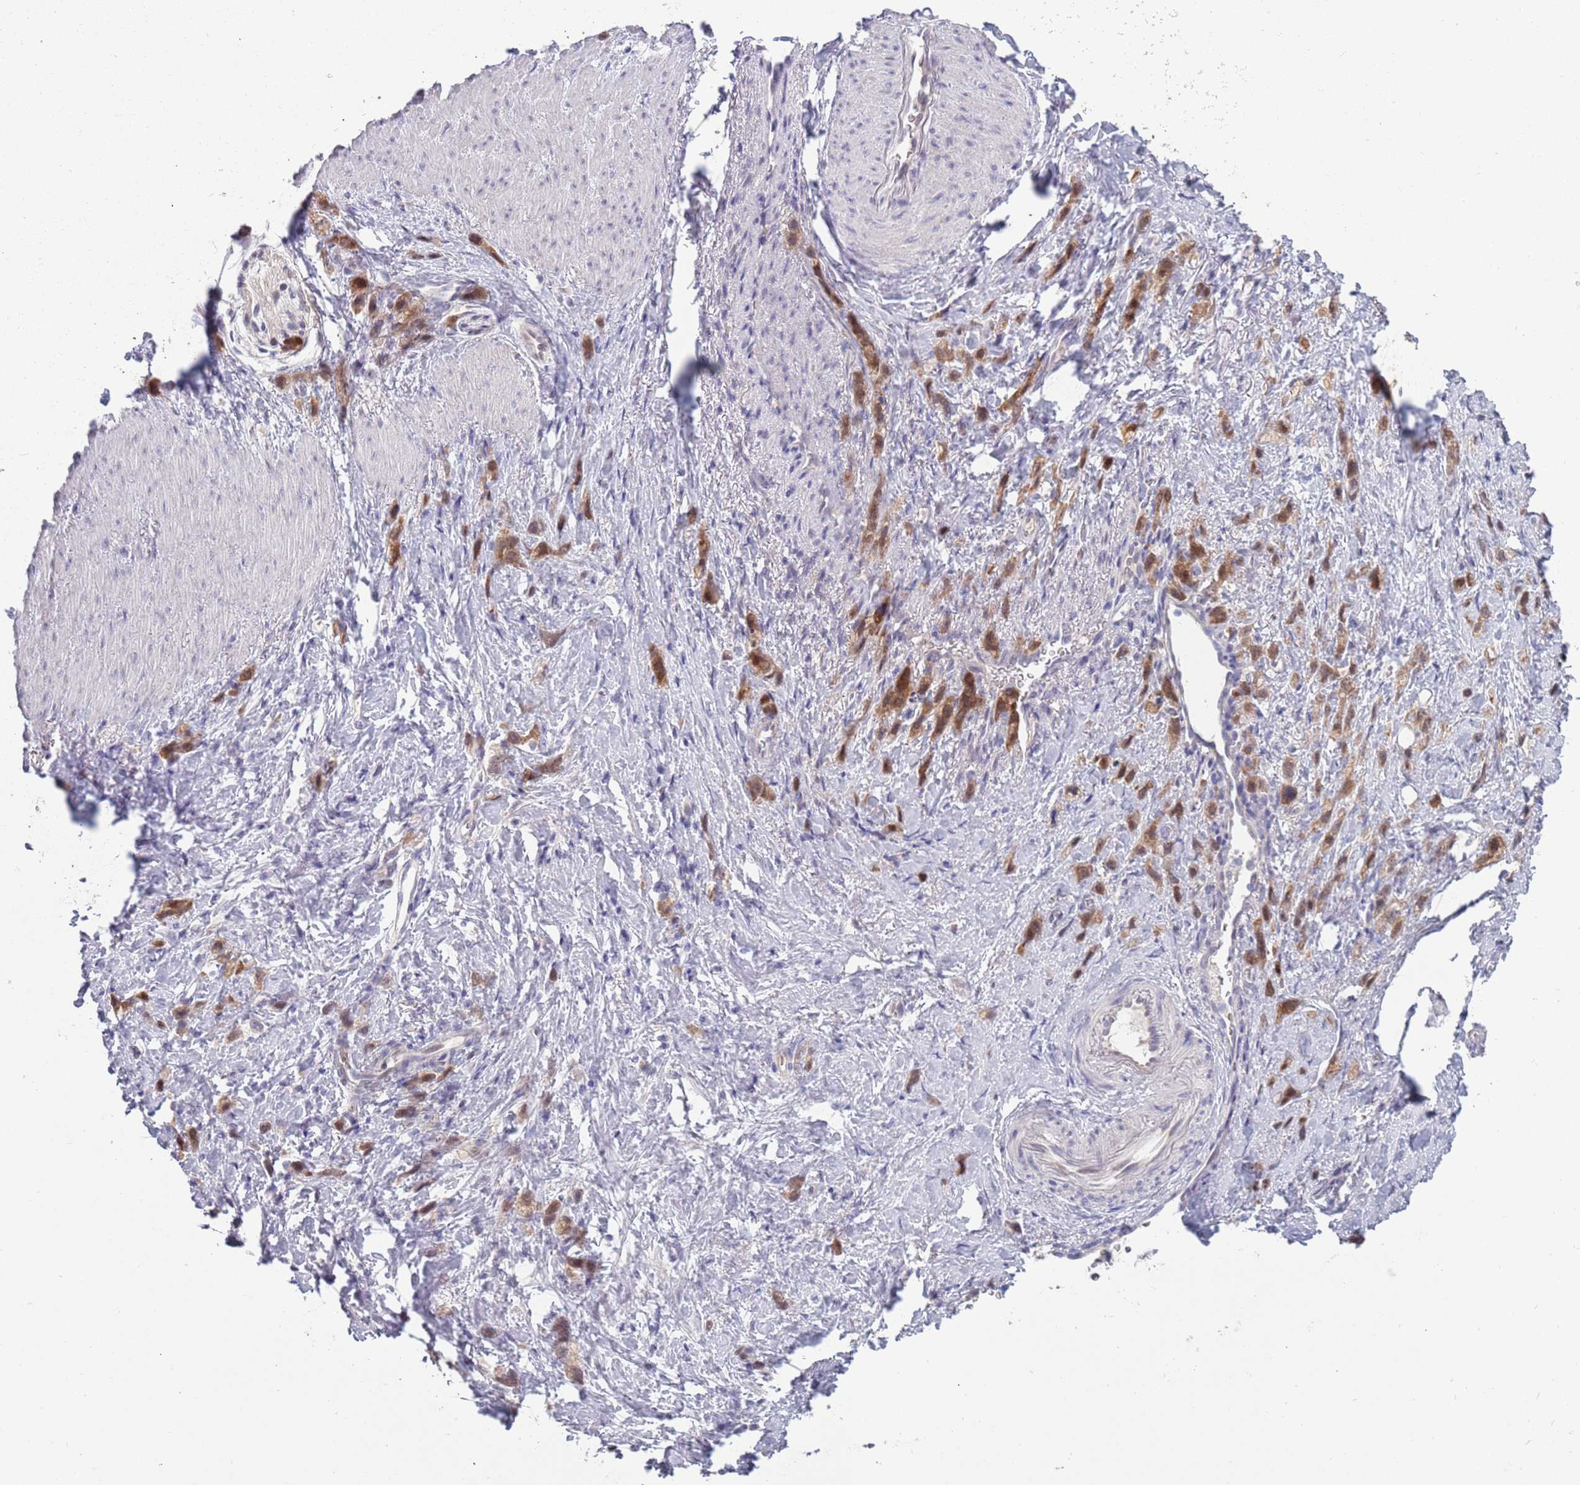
{"staining": {"intensity": "moderate", "quantity": ">75%", "location": "cytoplasmic/membranous,nuclear"}, "tissue": "stomach cancer", "cell_type": "Tumor cells", "image_type": "cancer", "snomed": [{"axis": "morphology", "description": "Adenocarcinoma, NOS"}, {"axis": "topography", "description": "Stomach"}], "caption": "Protein expression by IHC exhibits moderate cytoplasmic/membranous and nuclear expression in approximately >75% of tumor cells in stomach adenocarcinoma. The staining is performed using DAB (3,3'-diaminobenzidine) brown chromogen to label protein expression. The nuclei are counter-stained blue using hematoxylin.", "gene": "CLNS1A", "patient": {"sex": "female", "age": 65}}